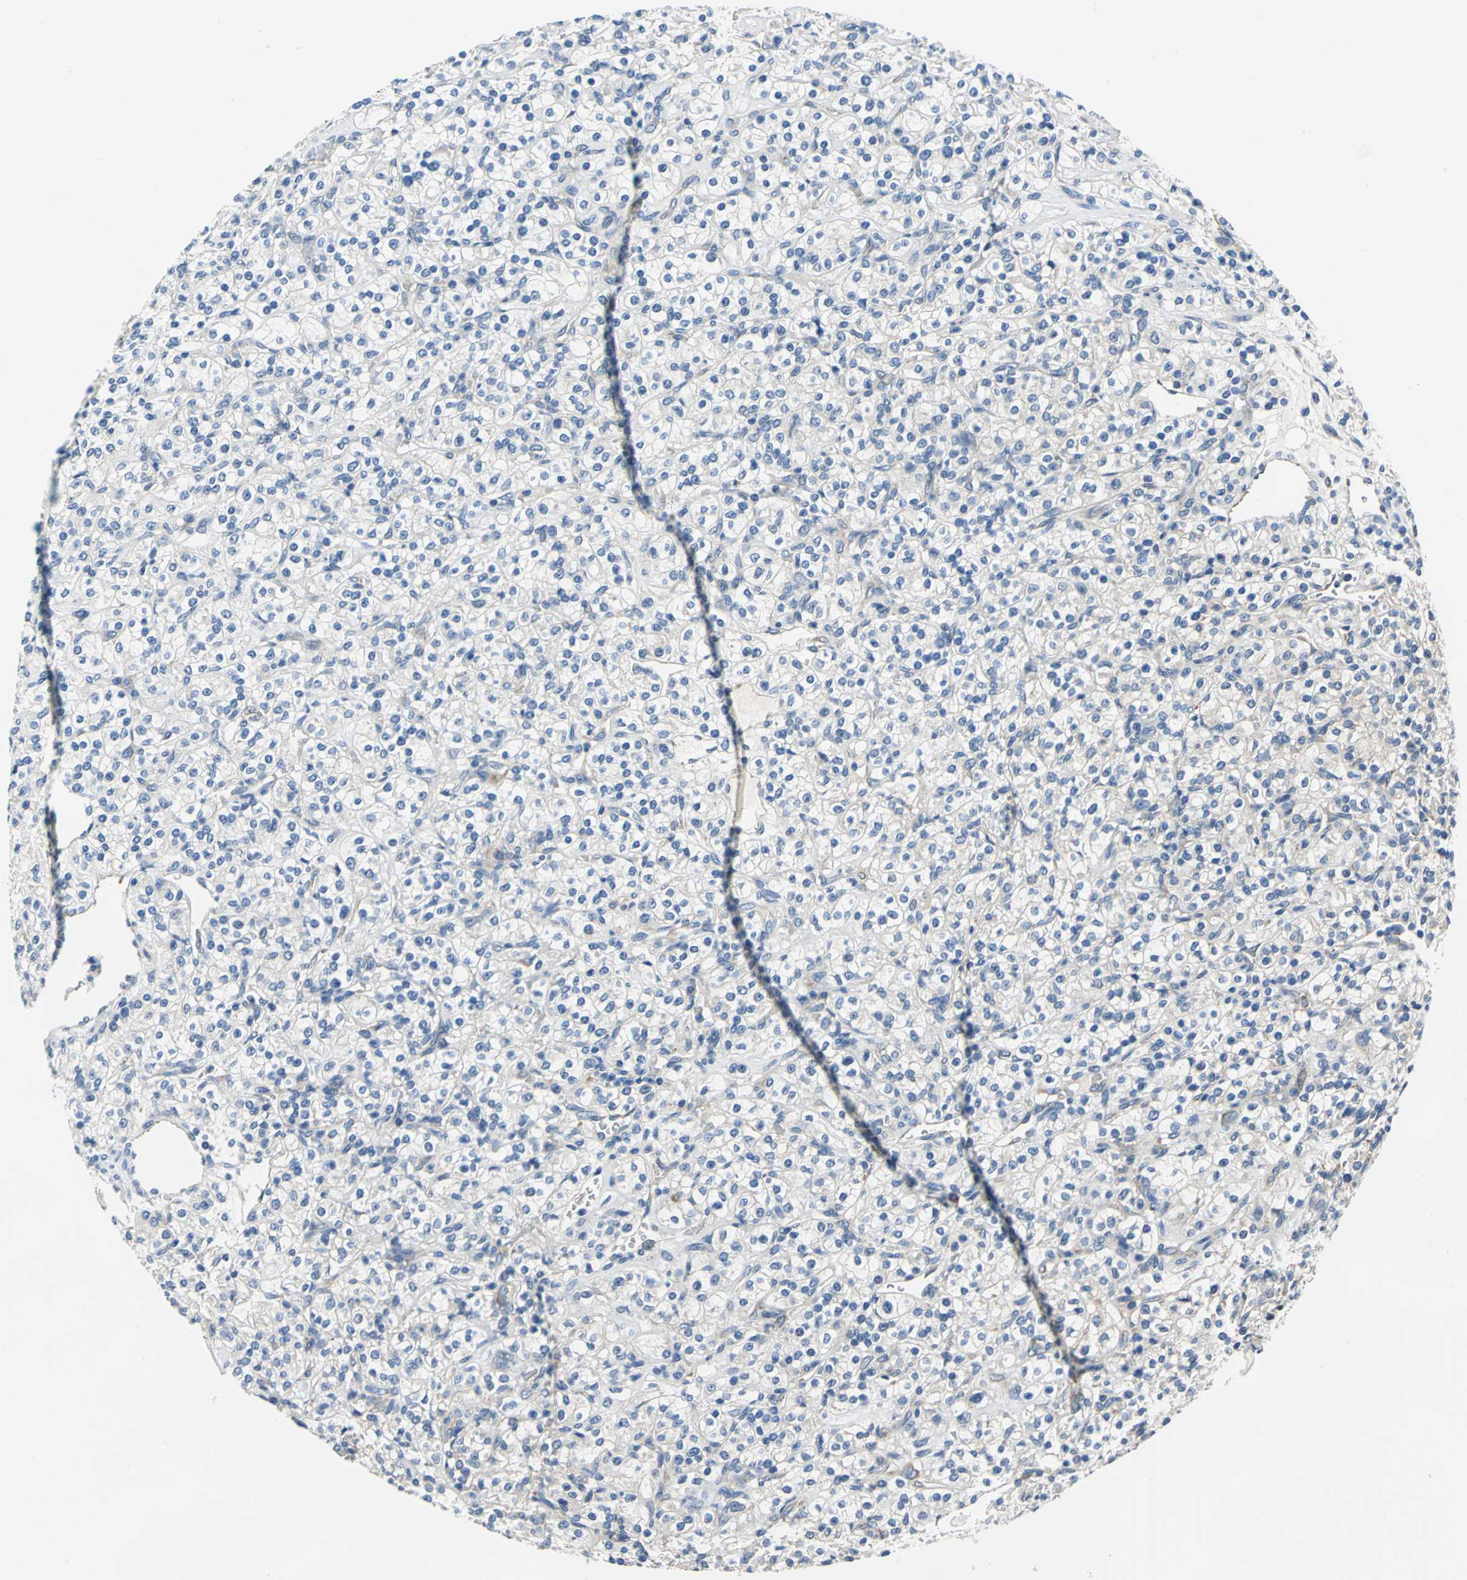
{"staining": {"intensity": "negative", "quantity": "none", "location": "none"}, "tissue": "renal cancer", "cell_type": "Tumor cells", "image_type": "cancer", "snomed": [{"axis": "morphology", "description": "Adenocarcinoma, NOS"}, {"axis": "topography", "description": "Kidney"}], "caption": "Immunohistochemistry photomicrograph of adenocarcinoma (renal) stained for a protein (brown), which exhibits no staining in tumor cells.", "gene": "TRIM25", "patient": {"sex": "male", "age": 77}}